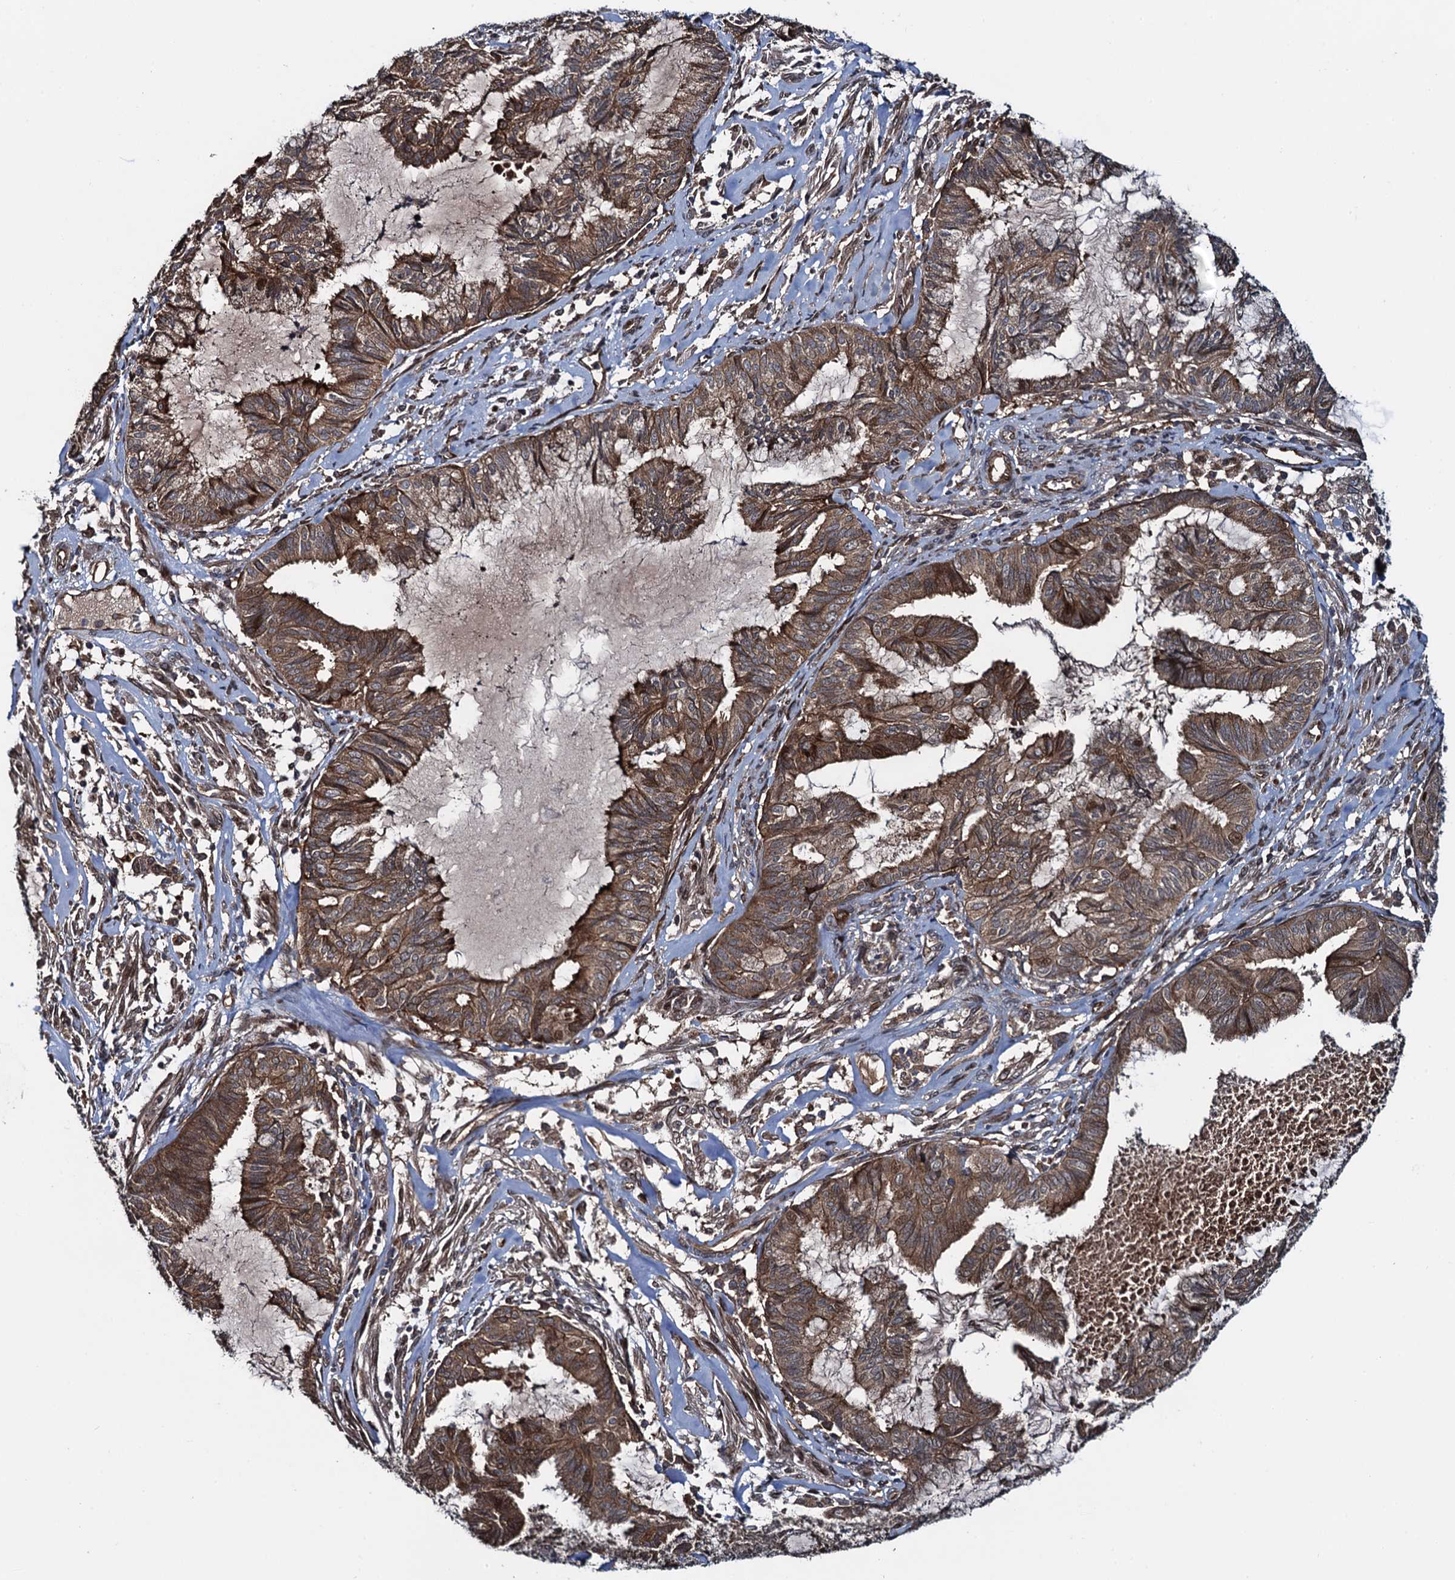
{"staining": {"intensity": "moderate", "quantity": ">75%", "location": "cytoplasmic/membranous"}, "tissue": "endometrial cancer", "cell_type": "Tumor cells", "image_type": "cancer", "snomed": [{"axis": "morphology", "description": "Adenocarcinoma, NOS"}, {"axis": "topography", "description": "Endometrium"}], "caption": "Human endometrial cancer (adenocarcinoma) stained for a protein (brown) shows moderate cytoplasmic/membranous positive expression in about >75% of tumor cells.", "gene": "RHOBTB1", "patient": {"sex": "female", "age": 86}}